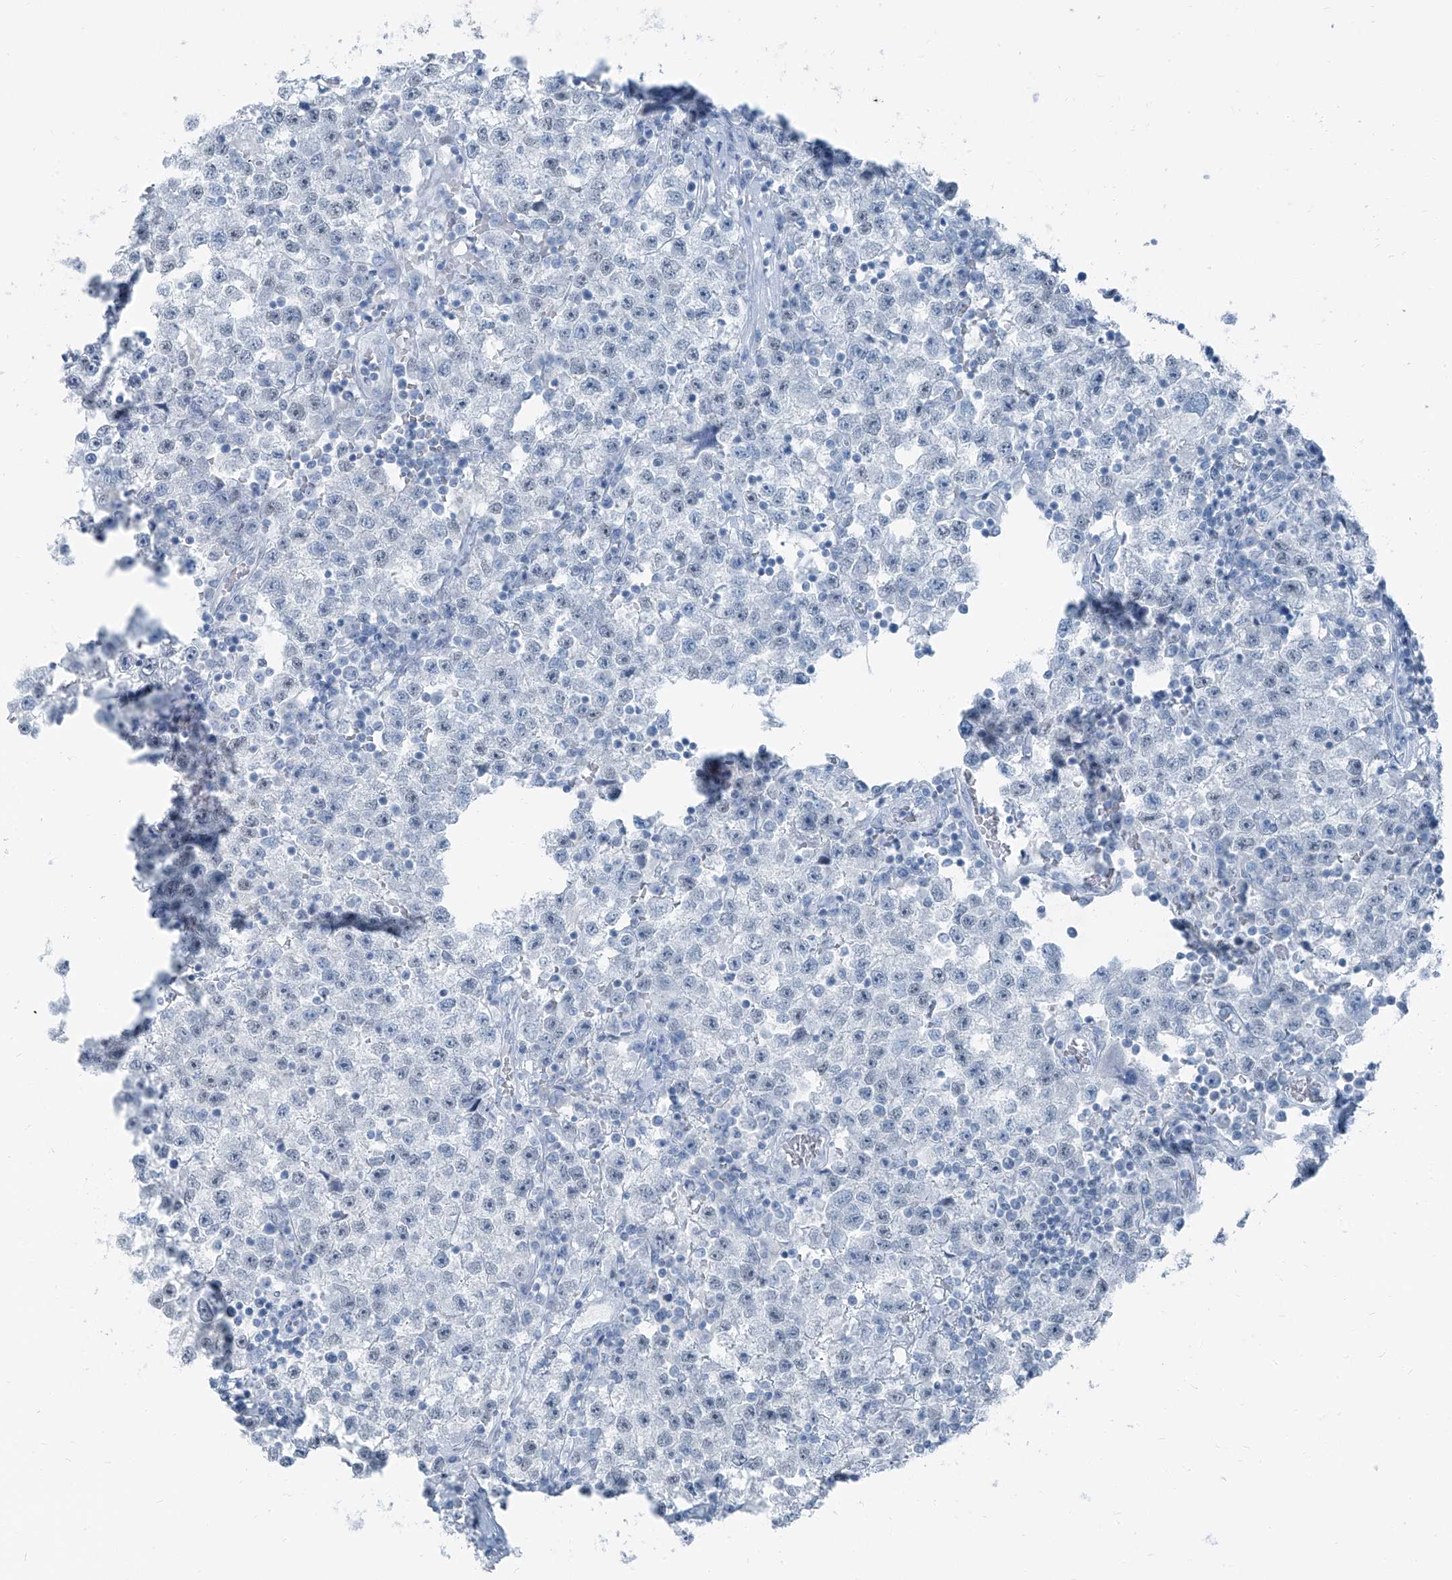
{"staining": {"intensity": "negative", "quantity": "none", "location": "none"}, "tissue": "testis cancer", "cell_type": "Tumor cells", "image_type": "cancer", "snomed": [{"axis": "morphology", "description": "Seminoma, NOS"}, {"axis": "topography", "description": "Testis"}], "caption": "An immunohistochemistry (IHC) image of seminoma (testis) is shown. There is no staining in tumor cells of seminoma (testis).", "gene": "RGN", "patient": {"sex": "male", "age": 22}}